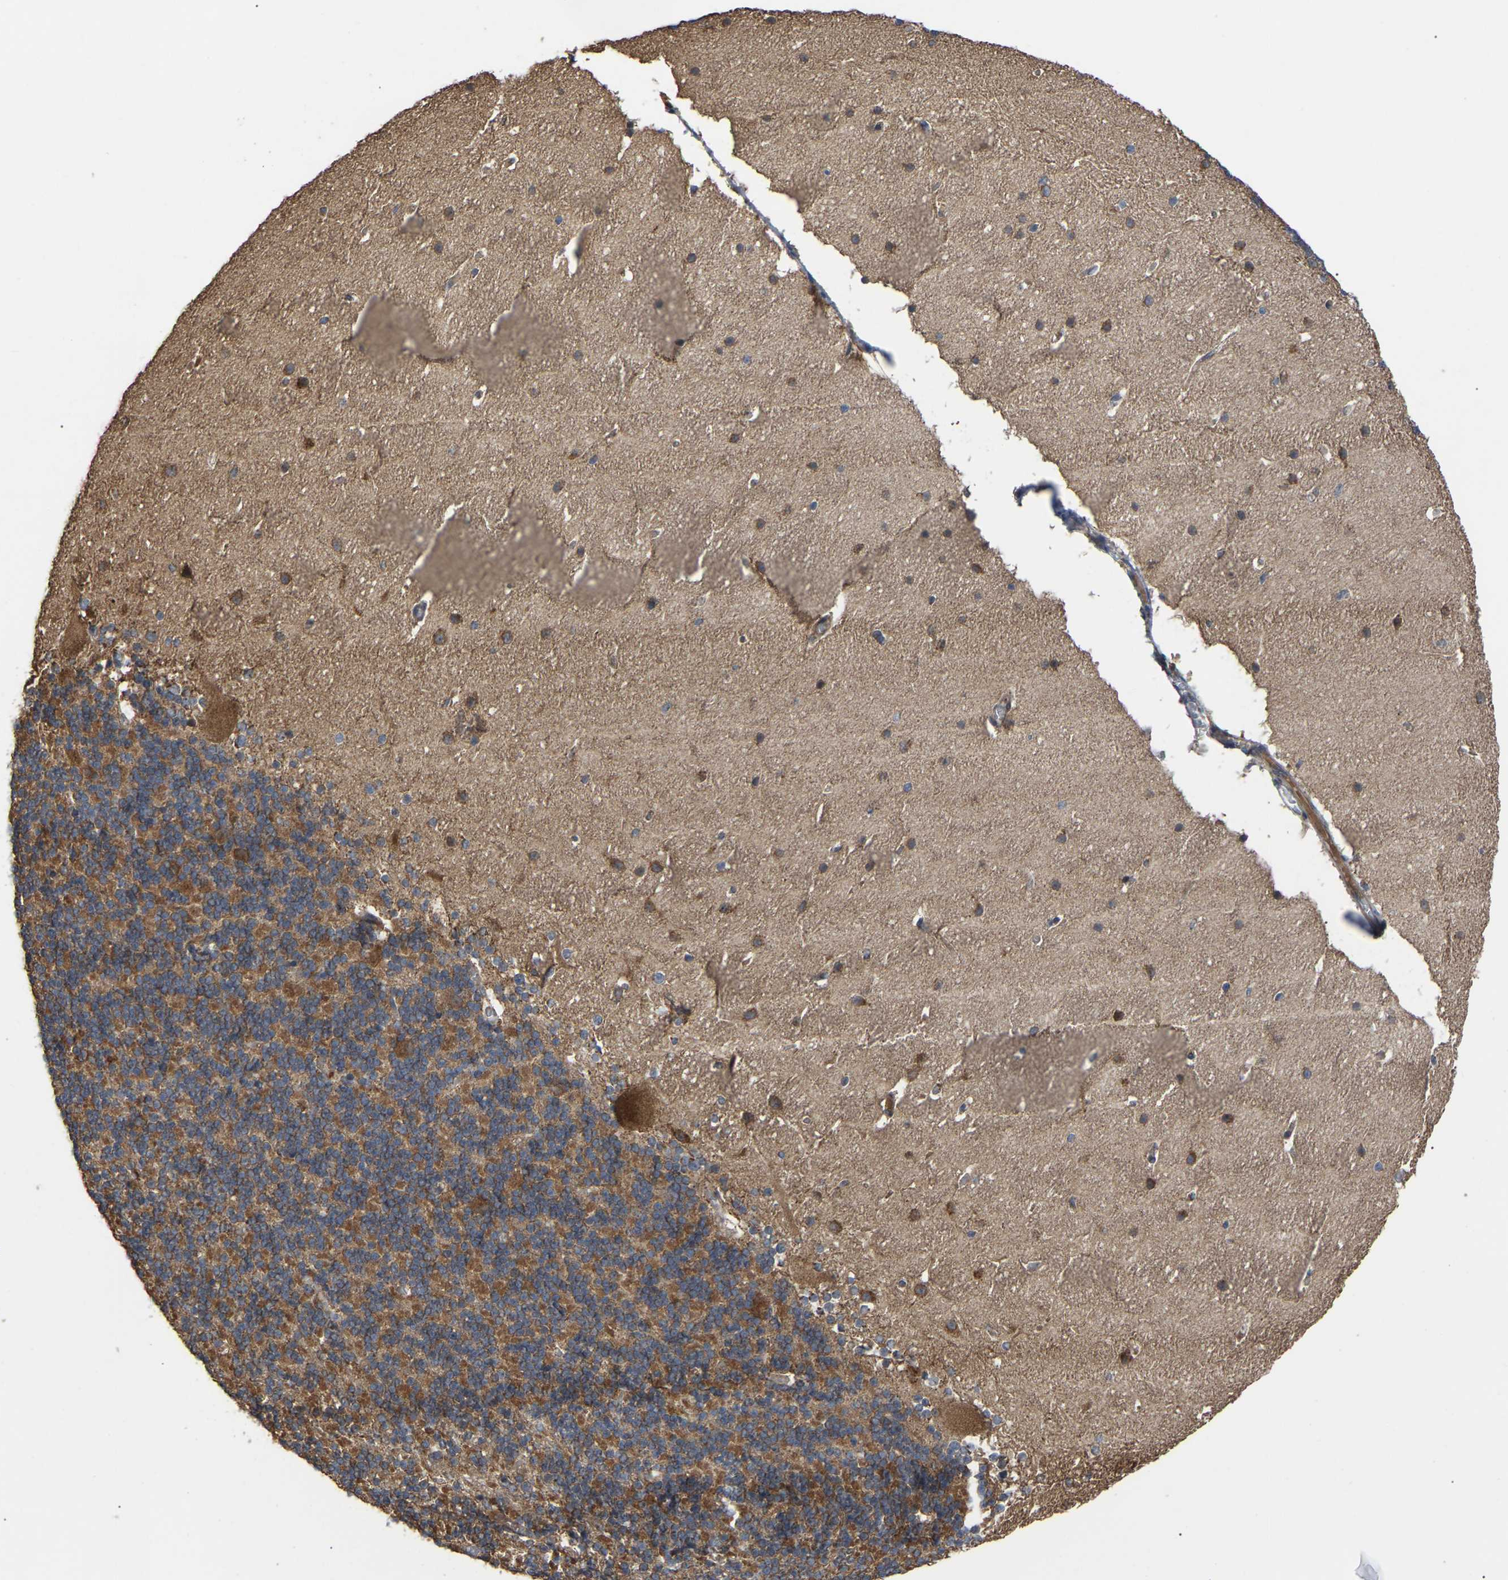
{"staining": {"intensity": "negative", "quantity": "none", "location": "none"}, "tissue": "cerebellum", "cell_type": "Cells in granular layer", "image_type": "normal", "snomed": [{"axis": "morphology", "description": "Normal tissue, NOS"}, {"axis": "topography", "description": "Cerebellum"}], "caption": "High magnification brightfield microscopy of benign cerebellum stained with DAB (brown) and counterstained with hematoxylin (blue): cells in granular layer show no significant staining. Brightfield microscopy of IHC stained with DAB (brown) and hematoxylin (blue), captured at high magnification.", "gene": "GCC1", "patient": {"sex": "female", "age": 19}}